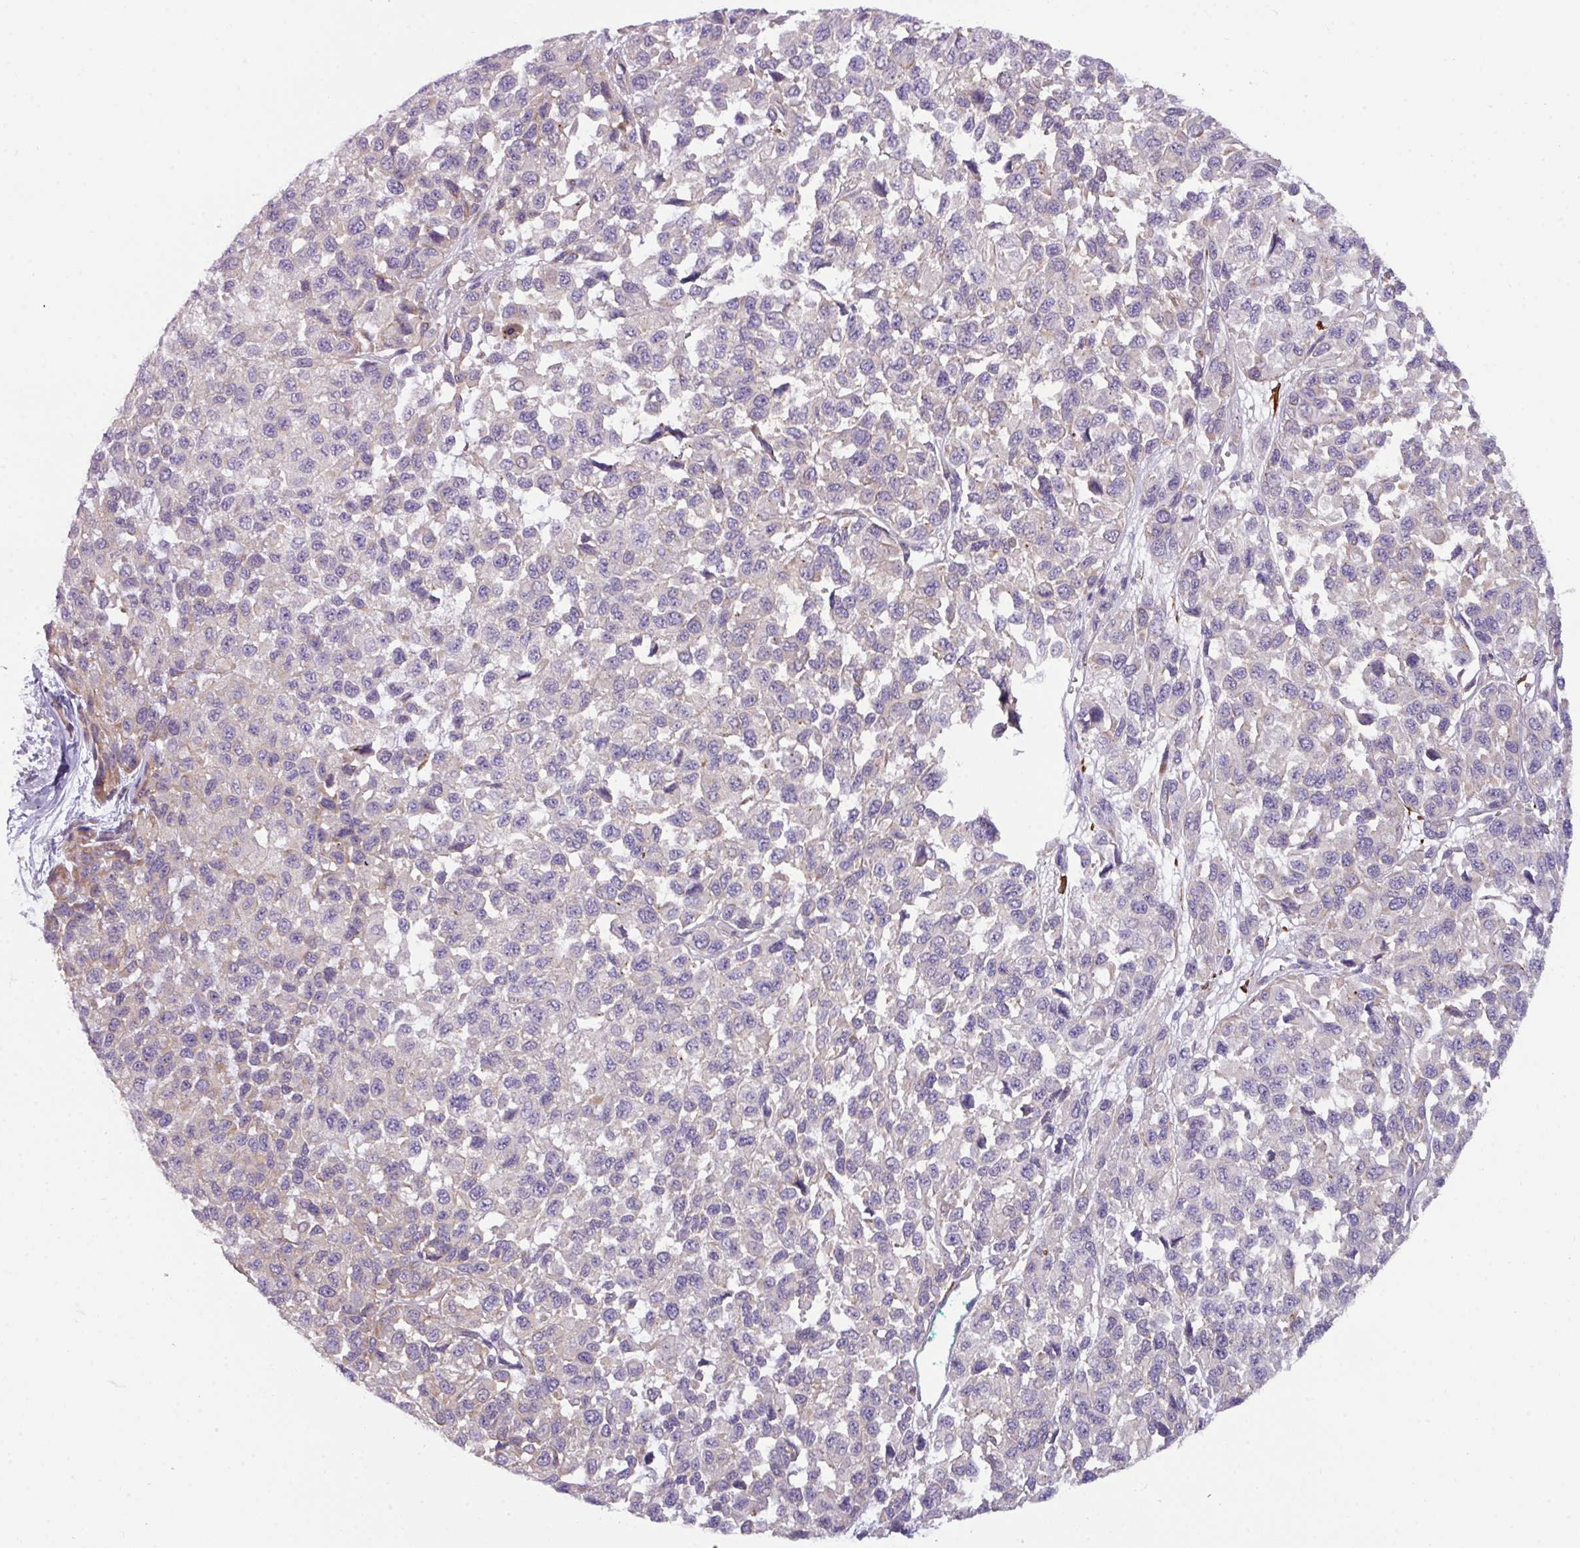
{"staining": {"intensity": "negative", "quantity": "none", "location": "none"}, "tissue": "melanoma", "cell_type": "Tumor cells", "image_type": "cancer", "snomed": [{"axis": "morphology", "description": "Malignant melanoma, NOS"}, {"axis": "topography", "description": "Skin"}], "caption": "Protein analysis of malignant melanoma demonstrates no significant positivity in tumor cells.", "gene": "BUD23", "patient": {"sex": "male", "age": 62}}